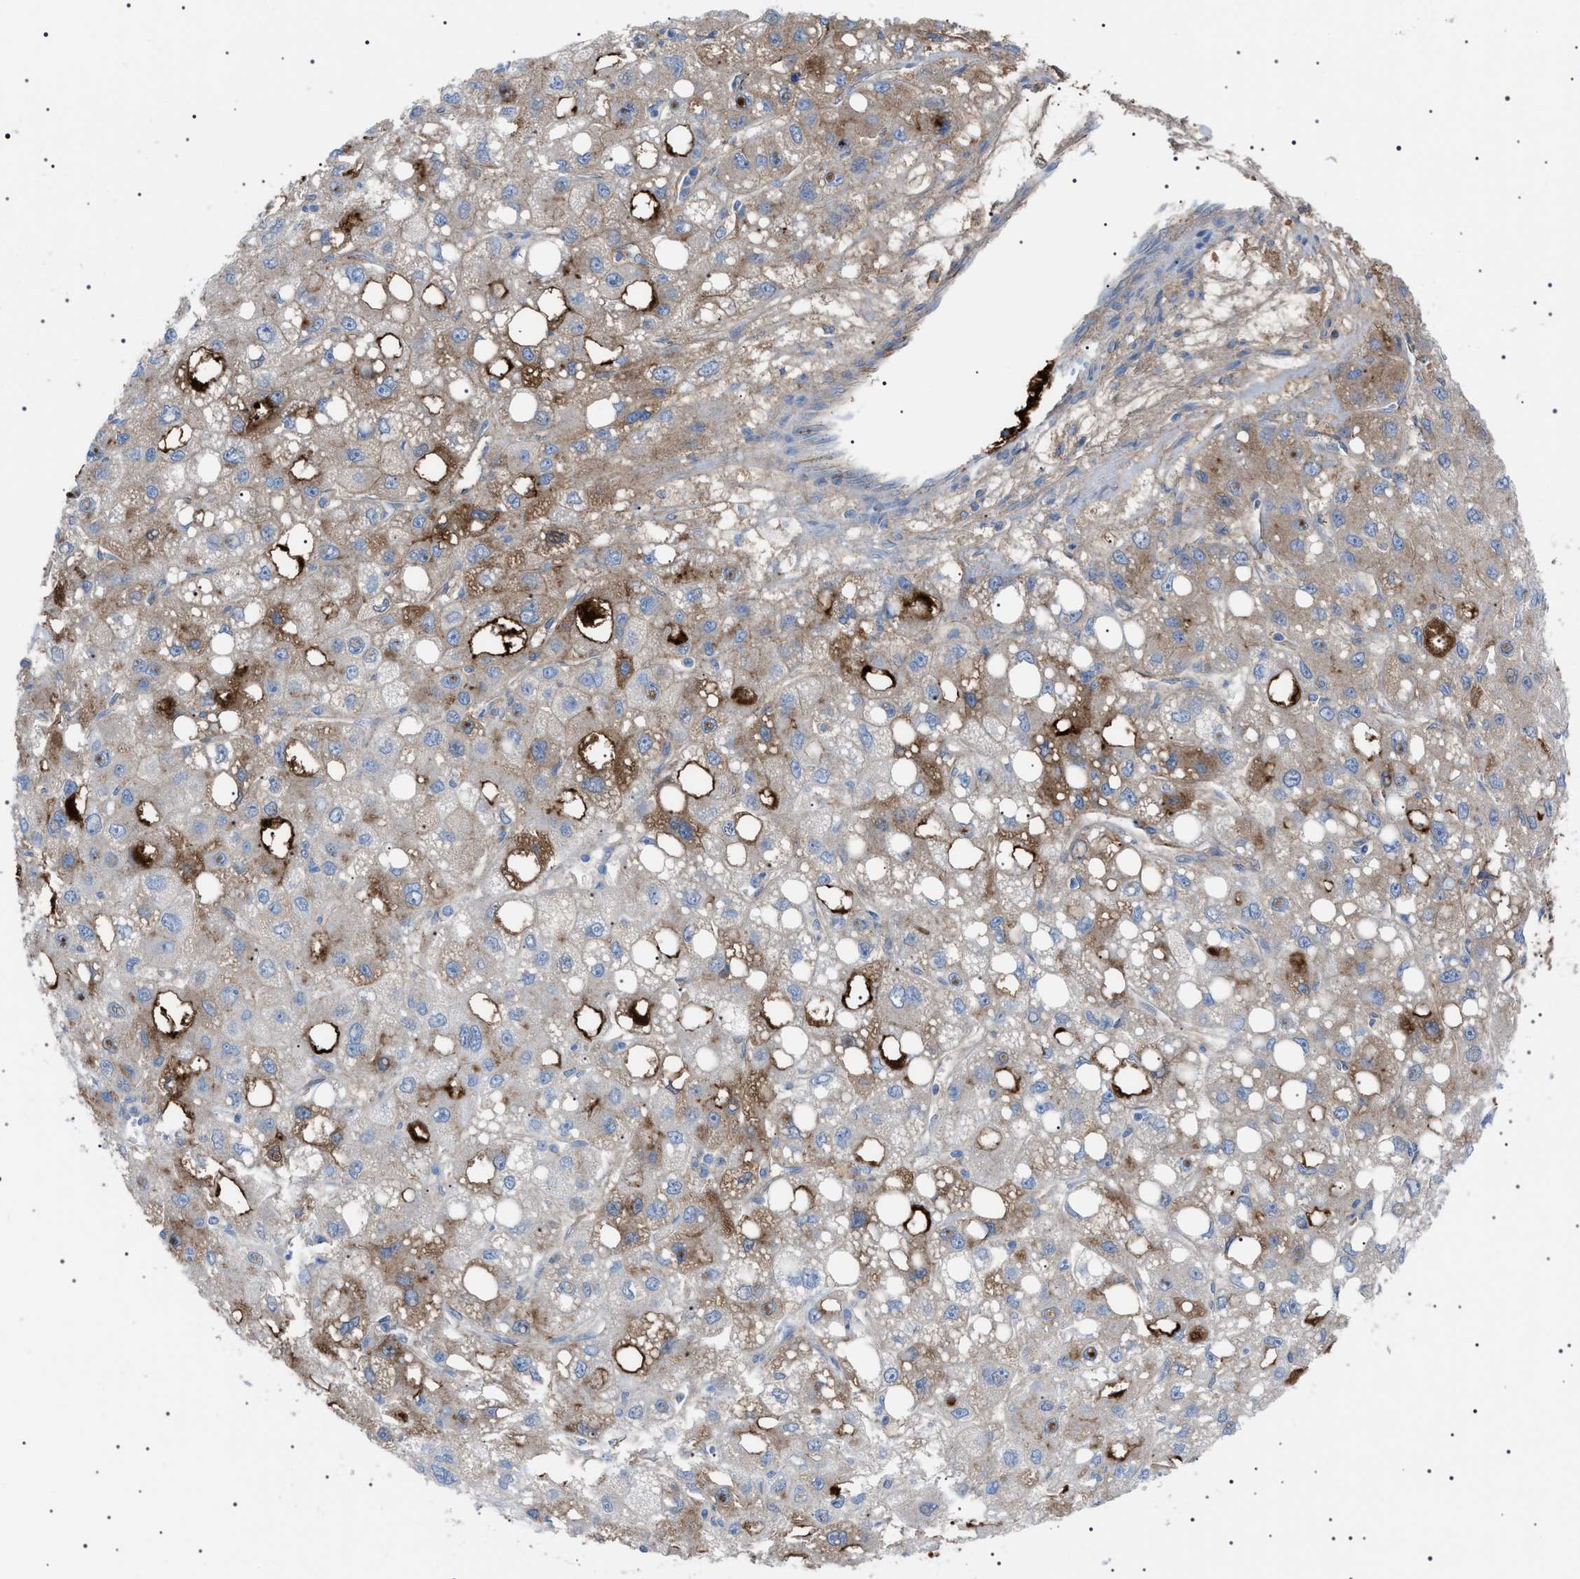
{"staining": {"intensity": "moderate", "quantity": "<25%", "location": "cytoplasmic/membranous"}, "tissue": "liver cancer", "cell_type": "Tumor cells", "image_type": "cancer", "snomed": [{"axis": "morphology", "description": "Carcinoma, Hepatocellular, NOS"}, {"axis": "topography", "description": "Liver"}], "caption": "The image exhibits immunohistochemical staining of liver cancer (hepatocellular carcinoma). There is moderate cytoplasmic/membranous positivity is identified in approximately <25% of tumor cells. (IHC, brightfield microscopy, high magnification).", "gene": "LPA", "patient": {"sex": "male", "age": 55}}